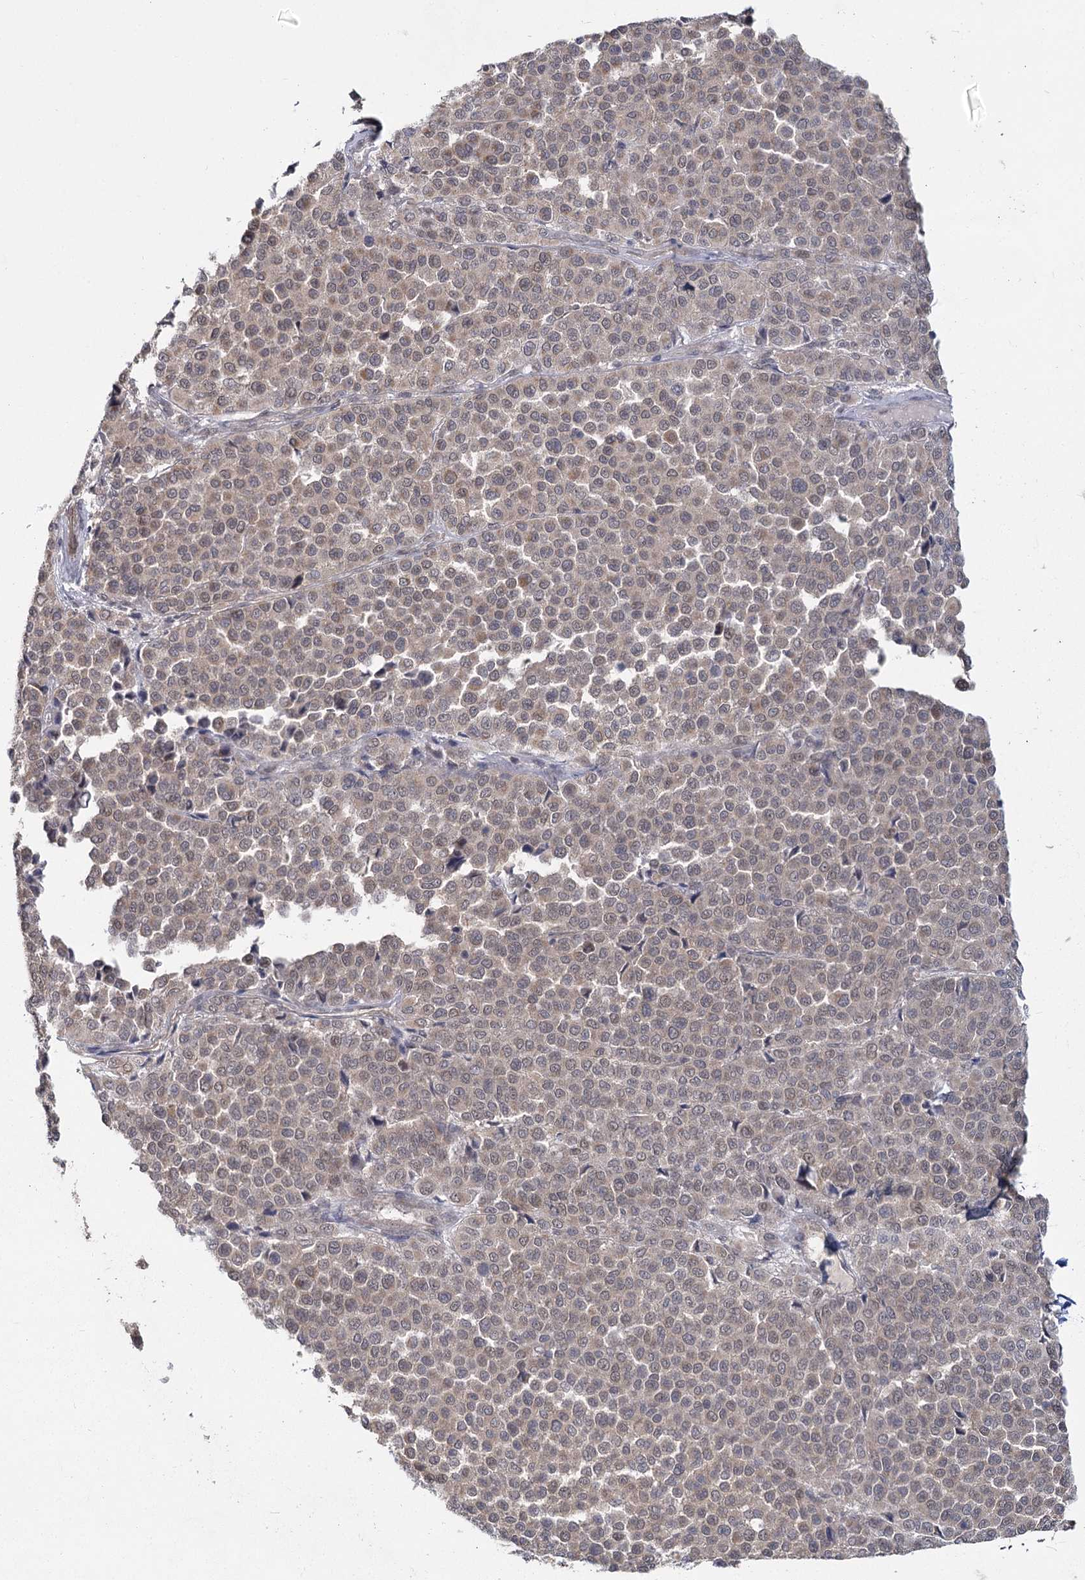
{"staining": {"intensity": "weak", "quantity": ">75%", "location": "cytoplasmic/membranous"}, "tissue": "melanoma", "cell_type": "Tumor cells", "image_type": "cancer", "snomed": [{"axis": "morphology", "description": "Malignant melanoma, Metastatic site"}, {"axis": "topography", "description": "Pancreas"}], "caption": "Immunohistochemical staining of melanoma demonstrates low levels of weak cytoplasmic/membranous positivity in about >75% of tumor cells.", "gene": "TBC1D9B", "patient": {"sex": "female", "age": 30}}